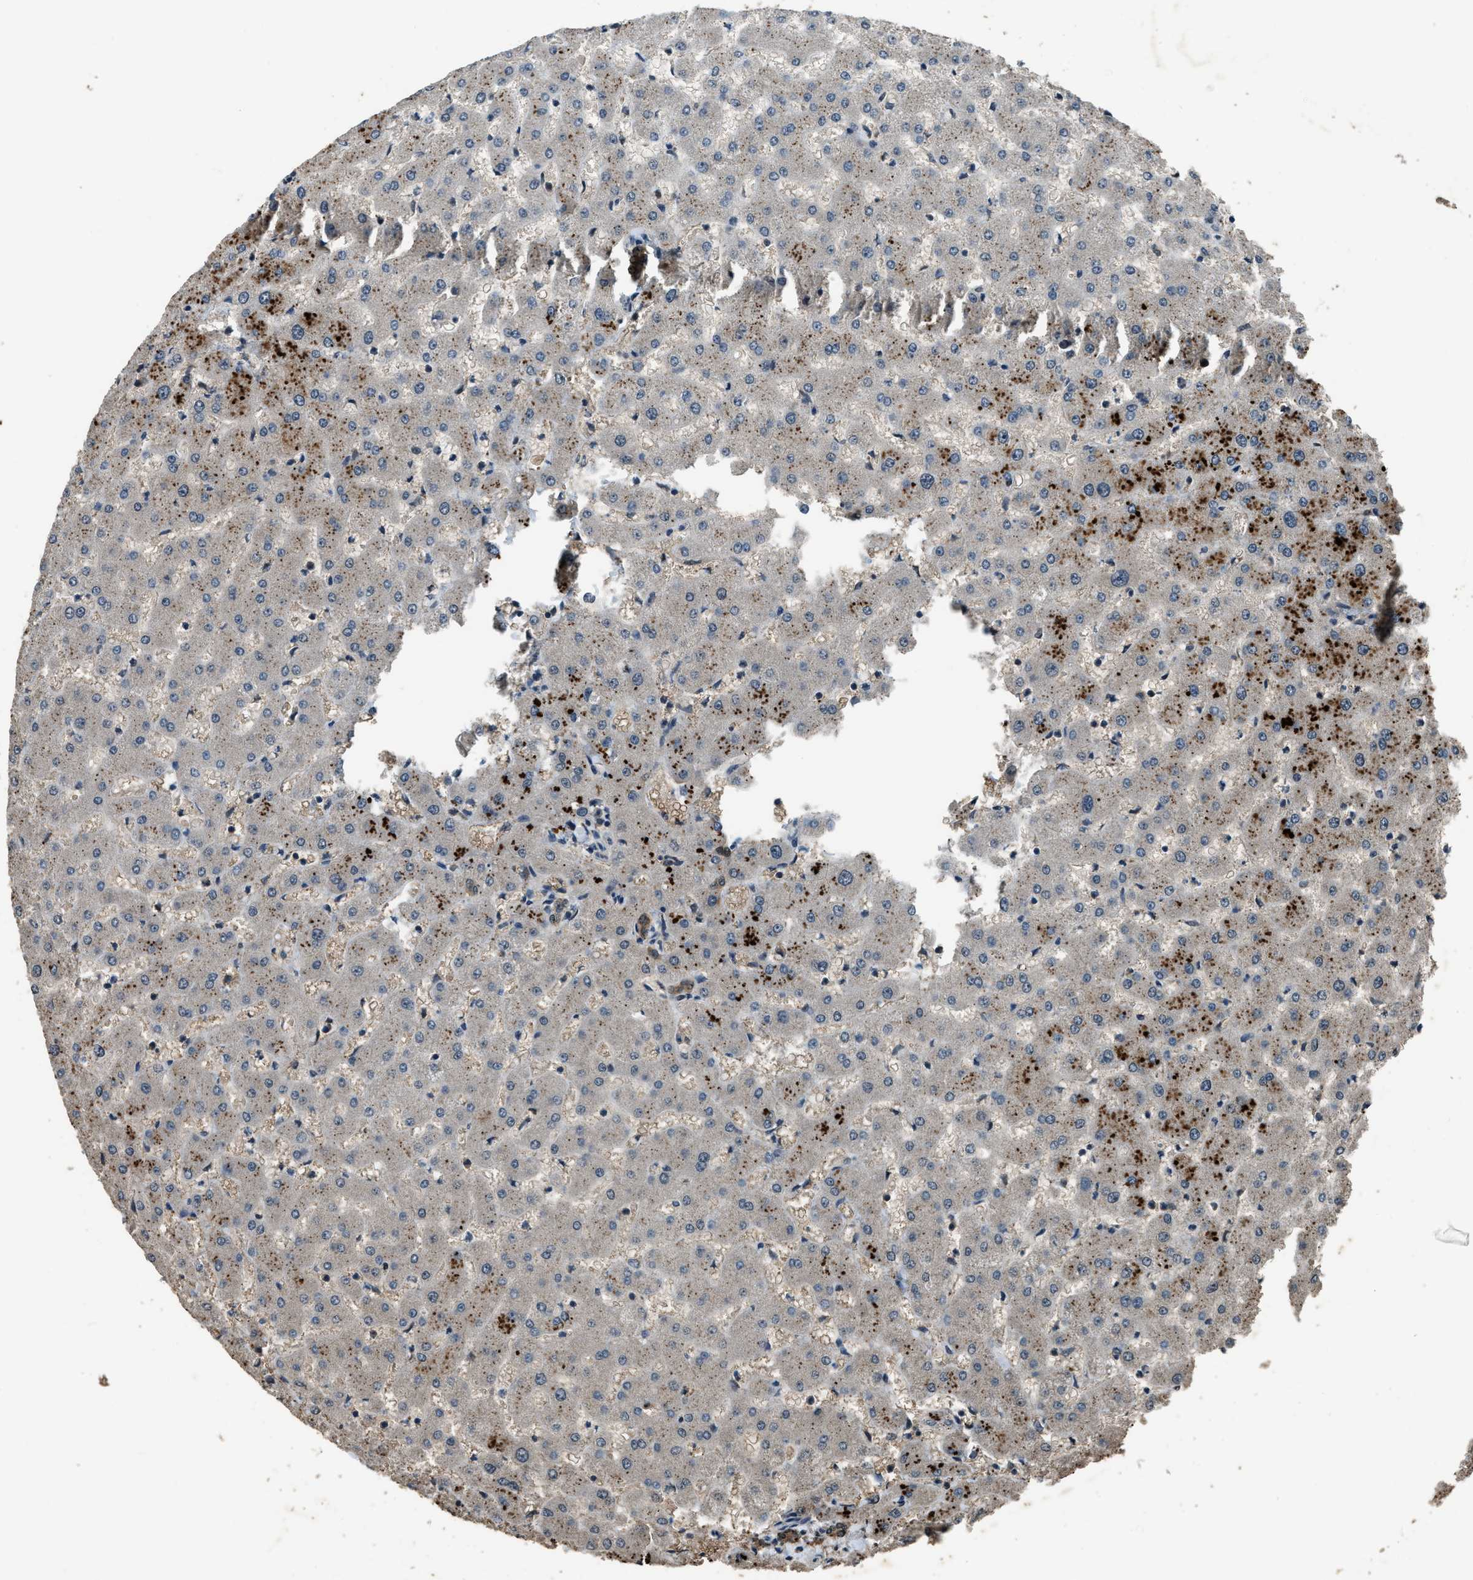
{"staining": {"intensity": "moderate", "quantity": ">75%", "location": "cytoplasmic/membranous"}, "tissue": "liver", "cell_type": "Cholangiocytes", "image_type": "normal", "snomed": [{"axis": "morphology", "description": "Normal tissue, NOS"}, {"axis": "topography", "description": "Liver"}], "caption": "A brown stain labels moderate cytoplasmic/membranous expression of a protein in cholangiocytes of normal human liver. (DAB = brown stain, brightfield microscopy at high magnification).", "gene": "NUDCD3", "patient": {"sex": "female", "age": 63}}